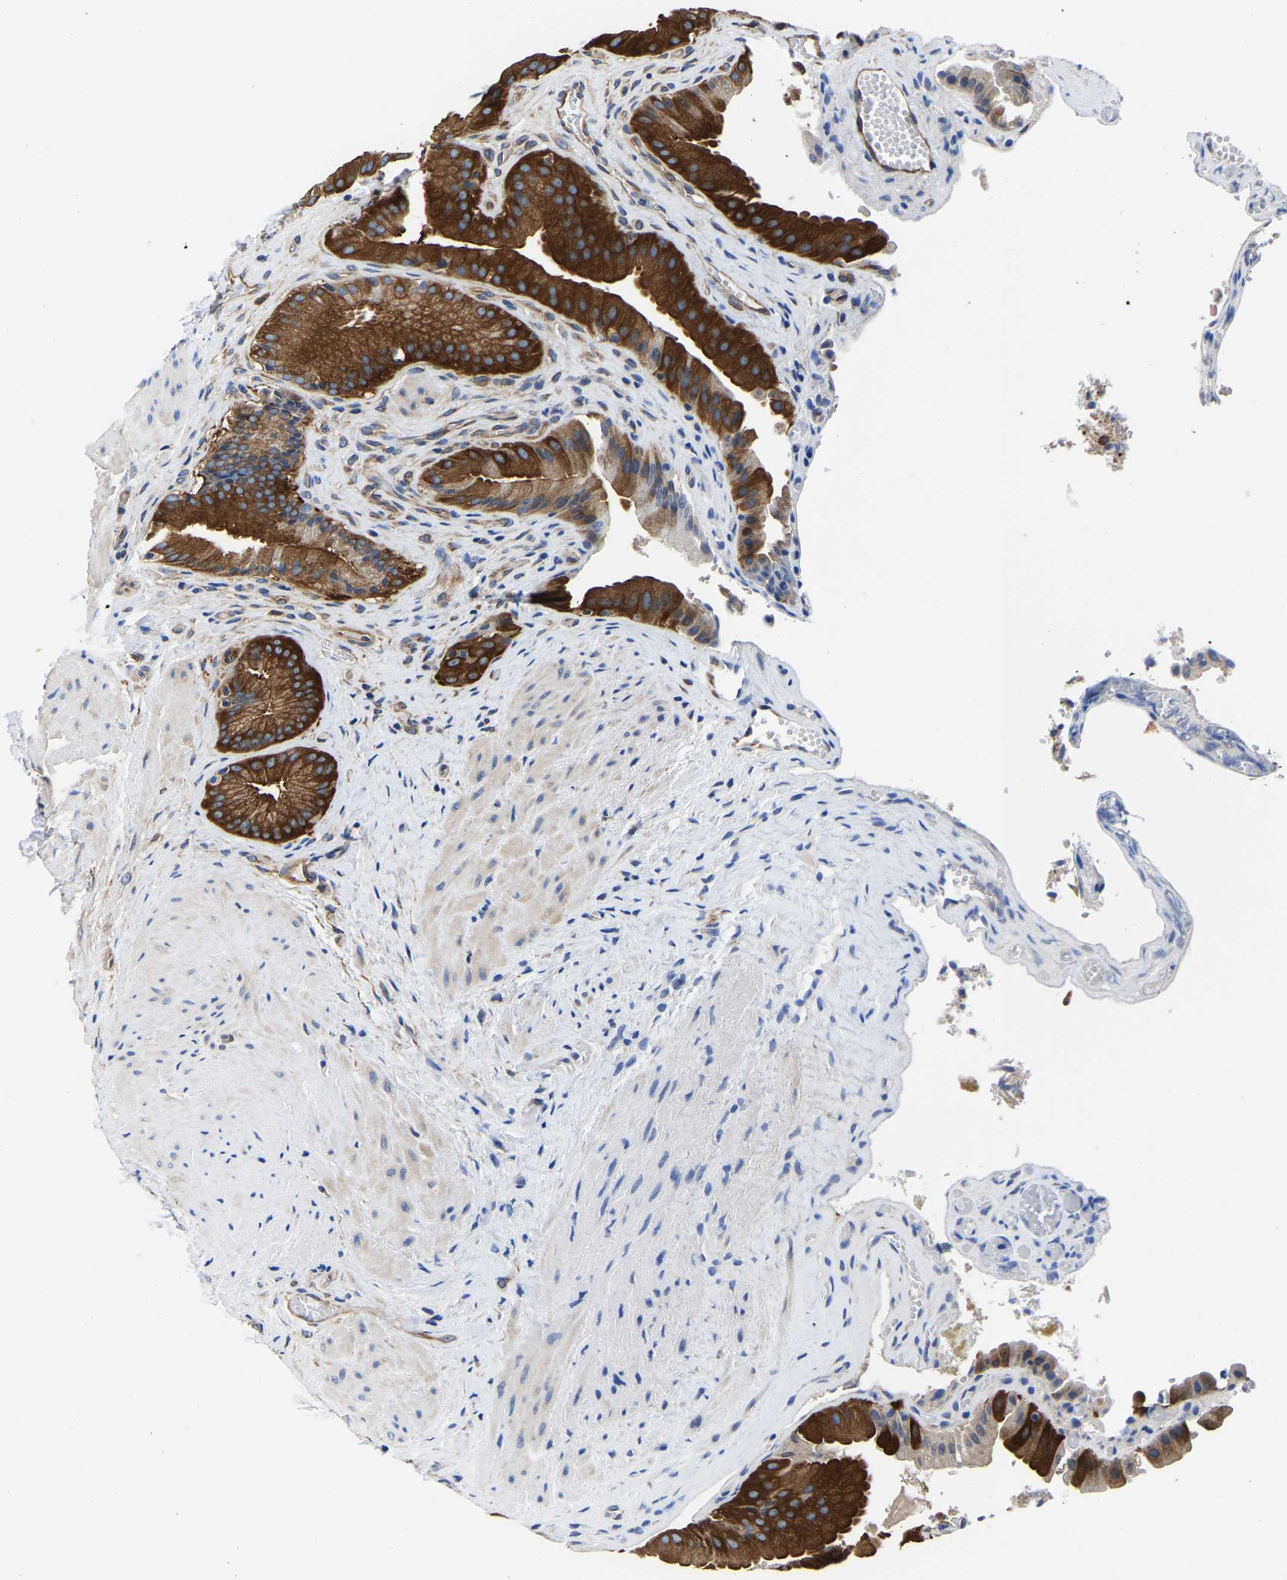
{"staining": {"intensity": "strong", "quantity": ">75%", "location": "cytoplasmic/membranous"}, "tissue": "gallbladder", "cell_type": "Glandular cells", "image_type": "normal", "snomed": [{"axis": "morphology", "description": "Normal tissue, NOS"}, {"axis": "topography", "description": "Gallbladder"}], "caption": "IHC (DAB (3,3'-diaminobenzidine)) staining of unremarkable human gallbladder shows strong cytoplasmic/membranous protein positivity in approximately >75% of glandular cells. The staining is performed using DAB brown chromogen to label protein expression. The nuclei are counter-stained blue using hematoxylin.", "gene": "TFG", "patient": {"sex": "male", "age": 49}}